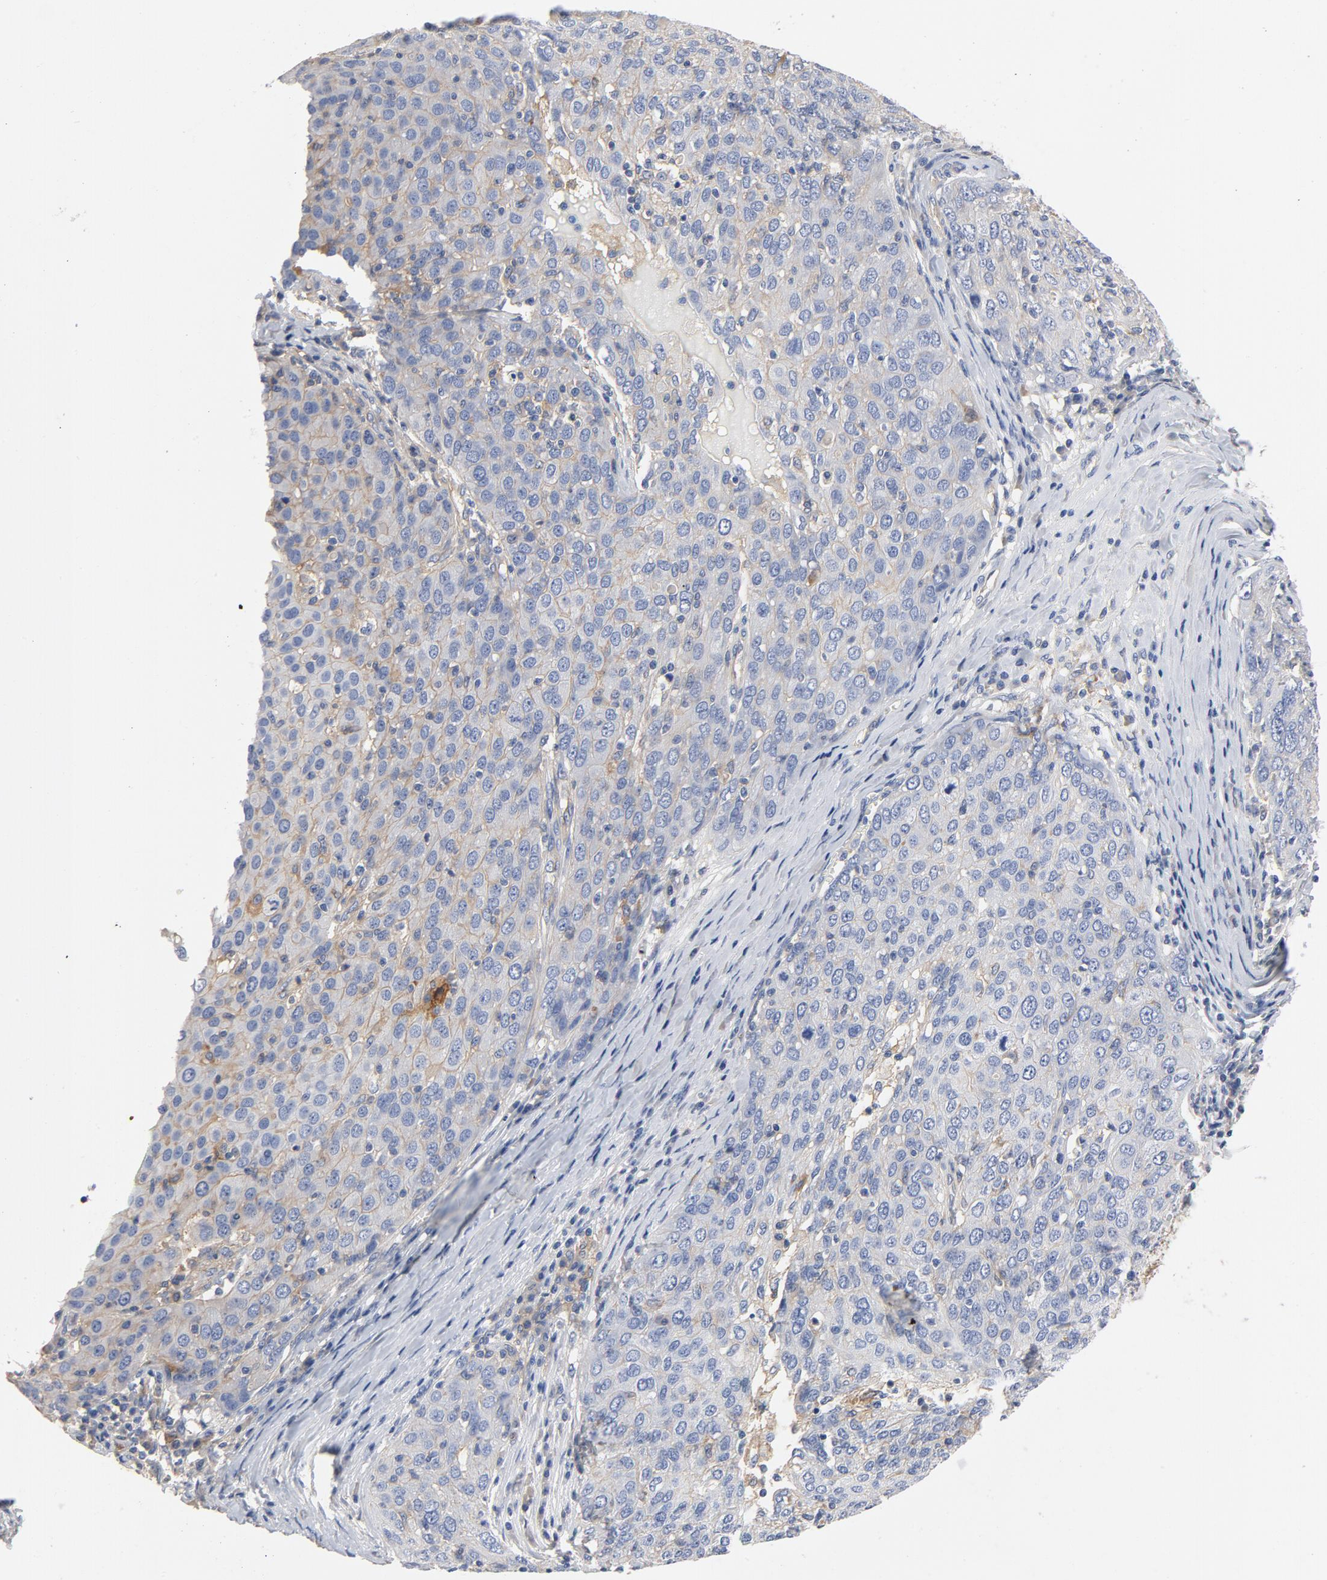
{"staining": {"intensity": "weak", "quantity": "<25%", "location": "cytoplasmic/membranous"}, "tissue": "ovarian cancer", "cell_type": "Tumor cells", "image_type": "cancer", "snomed": [{"axis": "morphology", "description": "Carcinoma, endometroid"}, {"axis": "topography", "description": "Ovary"}], "caption": "Tumor cells show no significant protein positivity in ovarian cancer (endometroid carcinoma).", "gene": "SRC", "patient": {"sex": "female", "age": 50}}